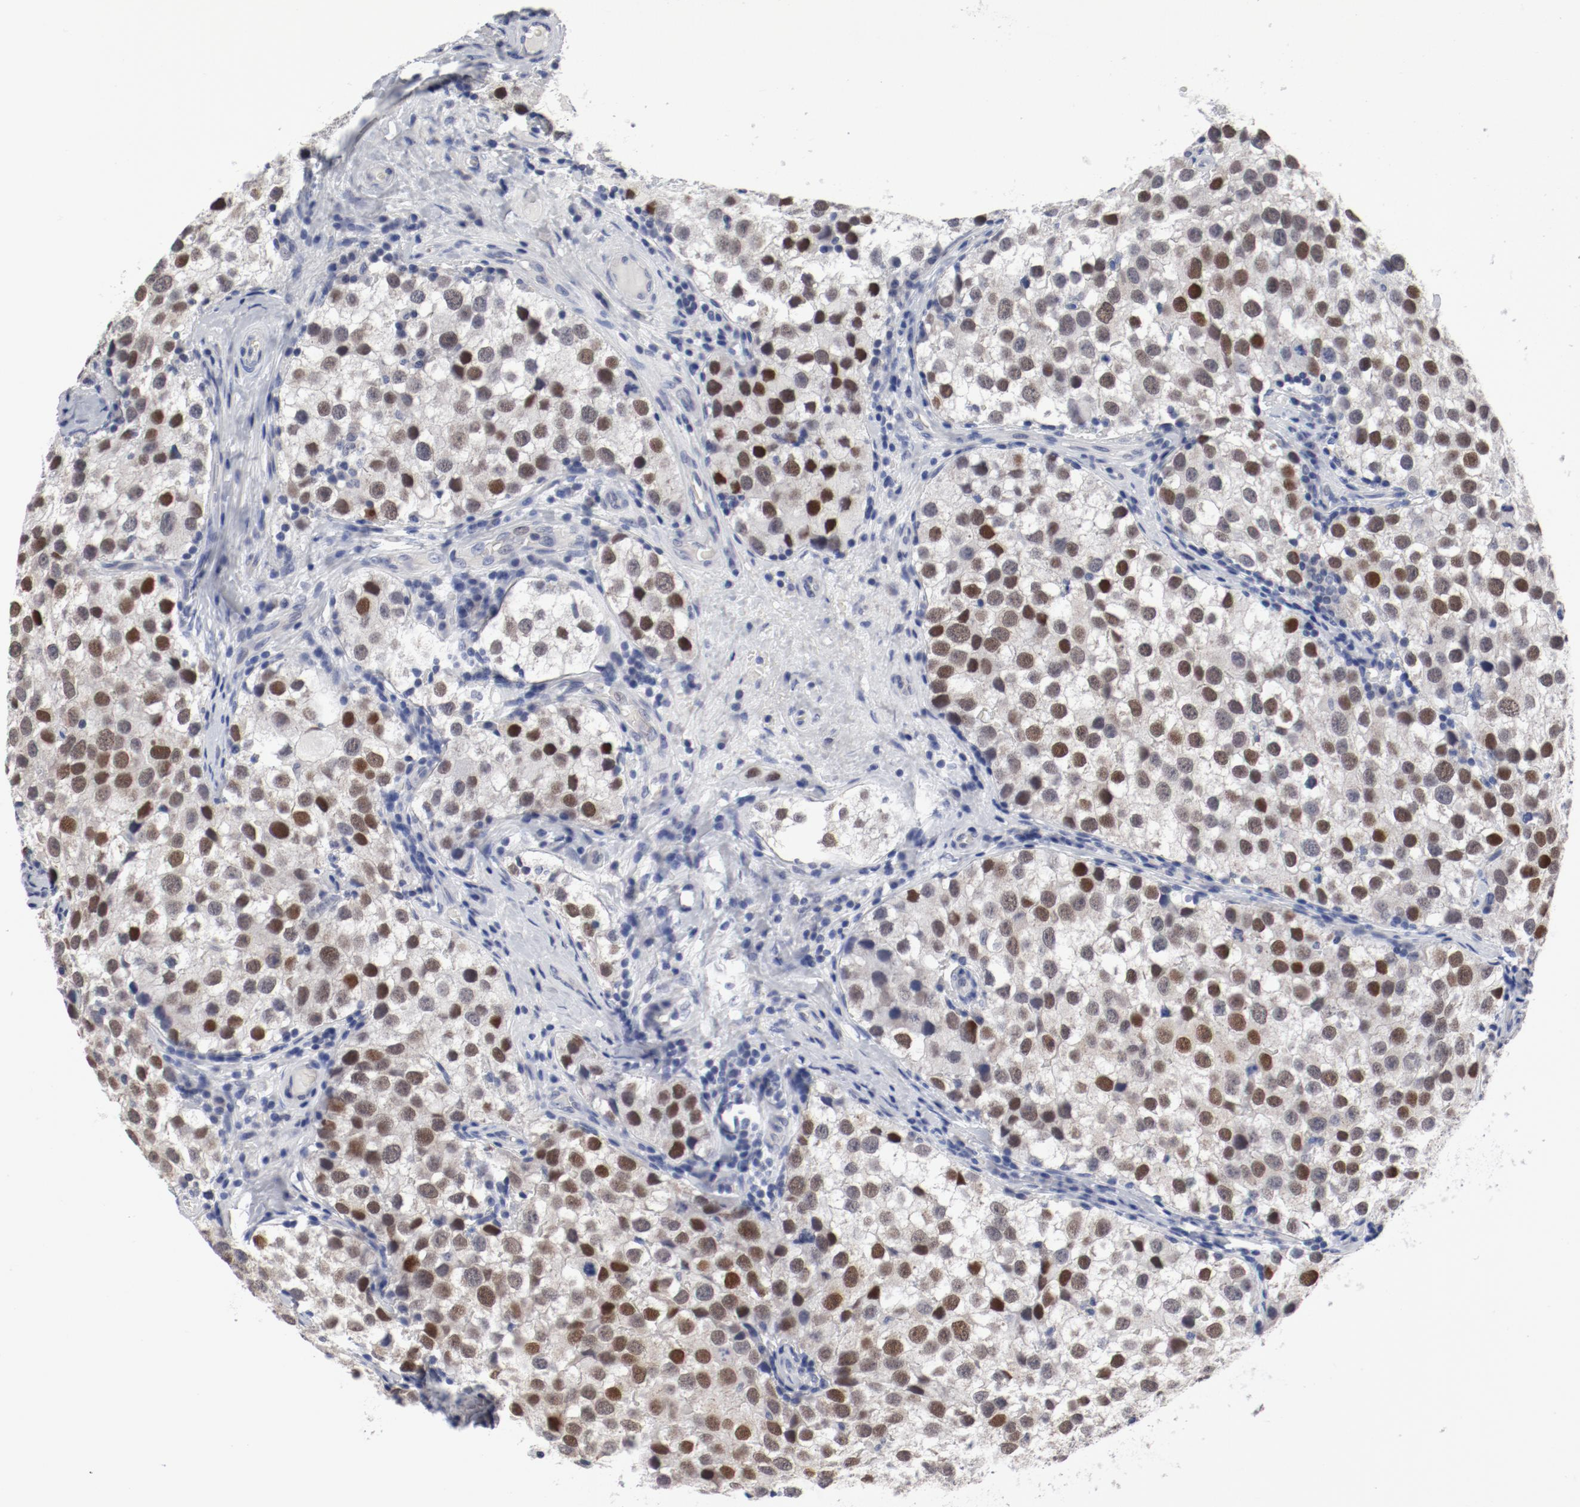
{"staining": {"intensity": "moderate", "quantity": "25%-75%", "location": "nuclear"}, "tissue": "testis cancer", "cell_type": "Tumor cells", "image_type": "cancer", "snomed": [{"axis": "morphology", "description": "Seminoma, NOS"}, {"axis": "topography", "description": "Testis"}], "caption": "Immunohistochemistry (IHC) histopathology image of testis cancer (seminoma) stained for a protein (brown), which shows medium levels of moderate nuclear staining in about 25%-75% of tumor cells.", "gene": "ANKLE2", "patient": {"sex": "male", "age": 39}}